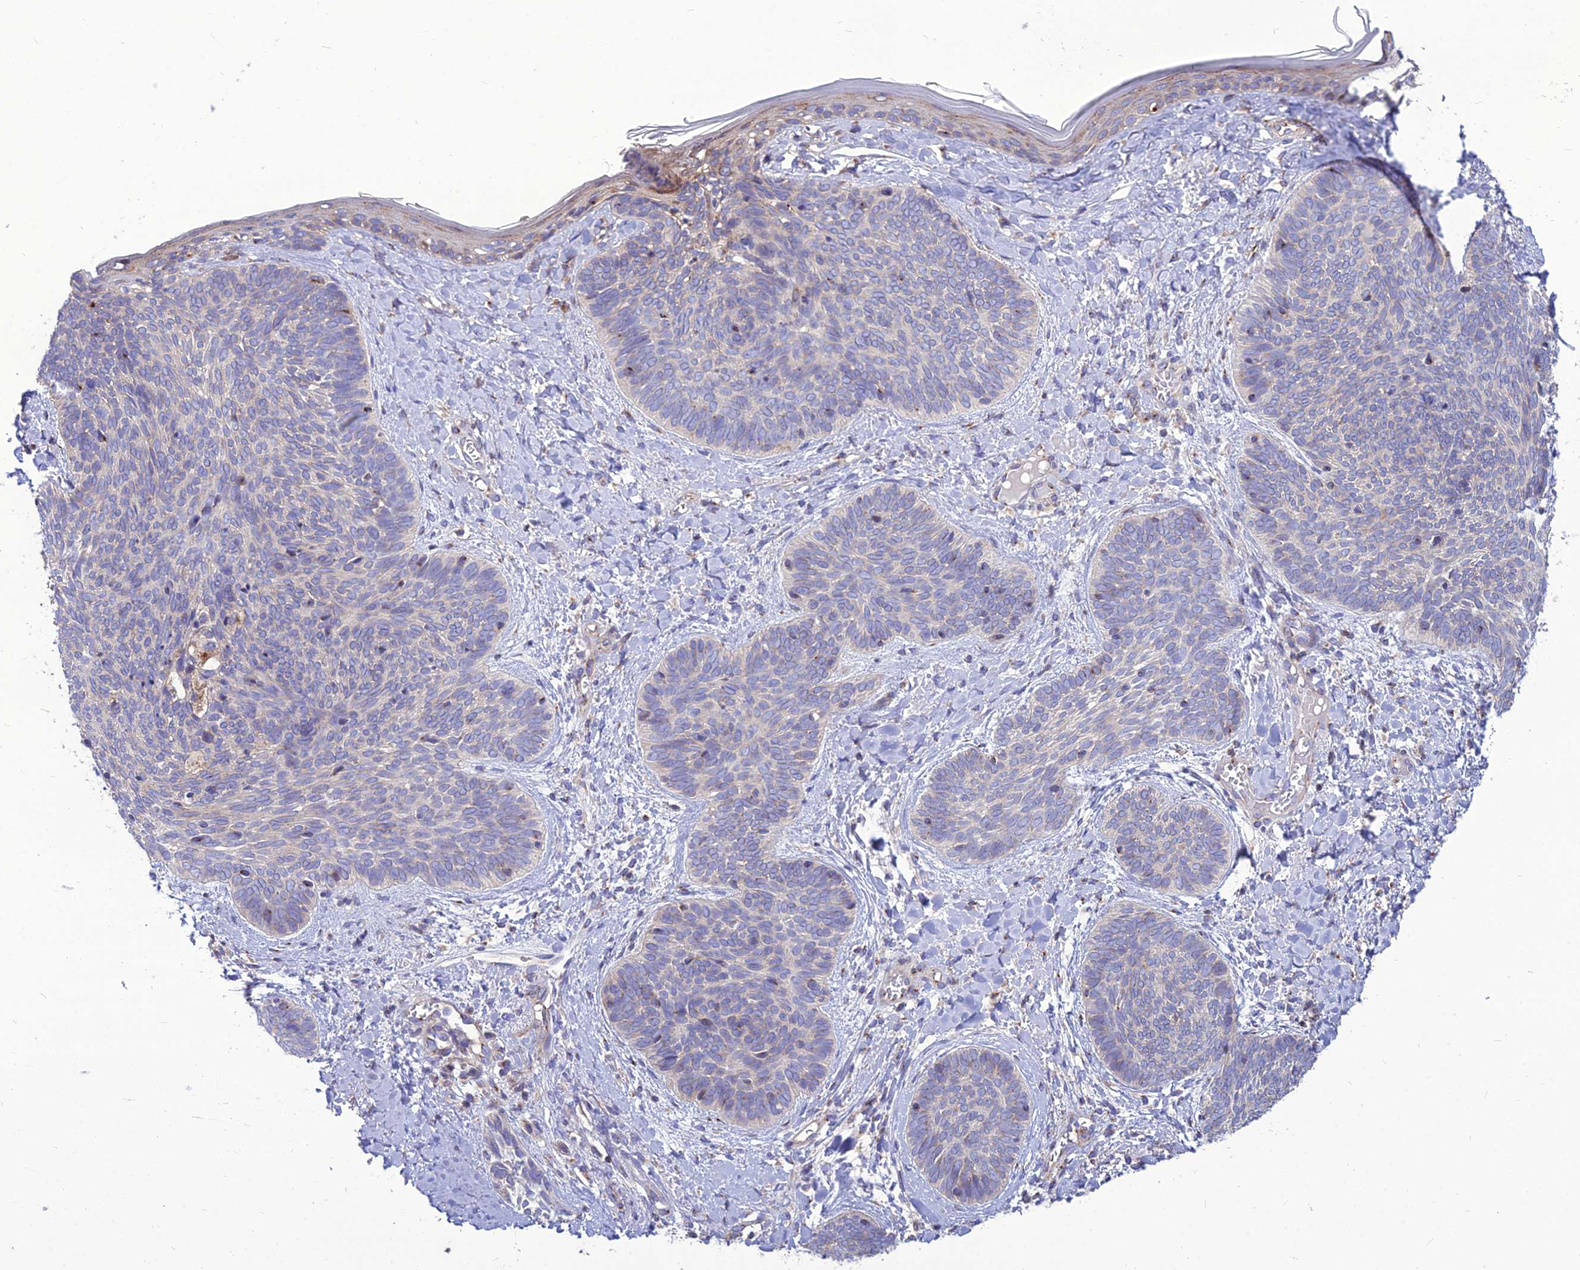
{"staining": {"intensity": "negative", "quantity": "none", "location": "none"}, "tissue": "skin cancer", "cell_type": "Tumor cells", "image_type": "cancer", "snomed": [{"axis": "morphology", "description": "Basal cell carcinoma"}, {"axis": "topography", "description": "Skin"}], "caption": "This is a photomicrograph of IHC staining of skin cancer (basal cell carcinoma), which shows no expression in tumor cells. Nuclei are stained in blue.", "gene": "SPRYD7", "patient": {"sex": "female", "age": 81}}